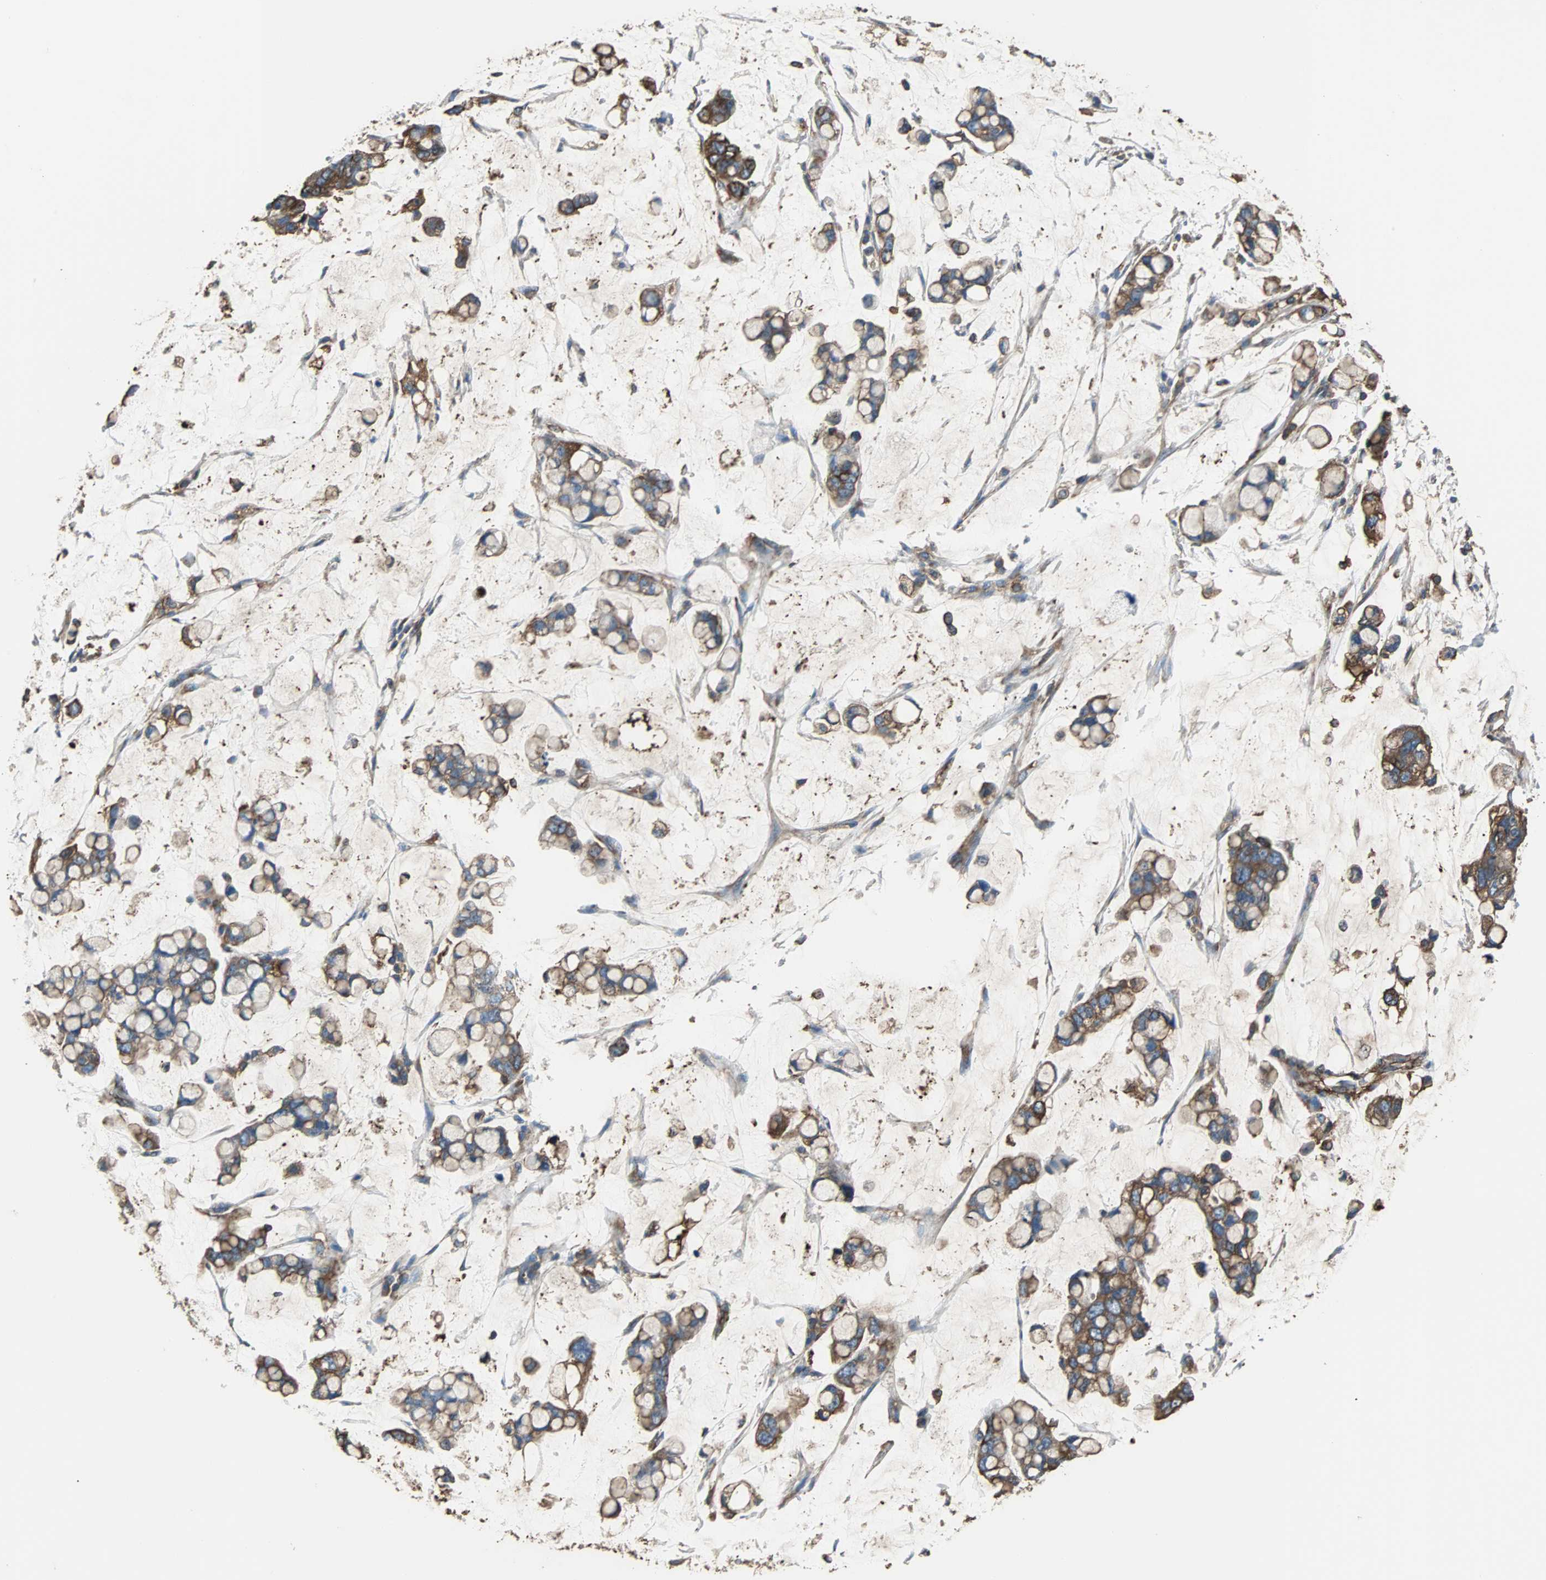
{"staining": {"intensity": "moderate", "quantity": ">75%", "location": "cytoplasmic/membranous"}, "tissue": "stomach cancer", "cell_type": "Tumor cells", "image_type": "cancer", "snomed": [{"axis": "morphology", "description": "Adenocarcinoma, NOS"}, {"axis": "topography", "description": "Stomach, lower"}], "caption": "Immunohistochemistry staining of adenocarcinoma (stomach), which displays medium levels of moderate cytoplasmic/membranous expression in about >75% of tumor cells indicating moderate cytoplasmic/membranous protein staining. The staining was performed using DAB (3,3'-diaminobenzidine) (brown) for protein detection and nuclei were counterstained in hematoxylin (blue).", "gene": "ACTN1", "patient": {"sex": "male", "age": 84}}